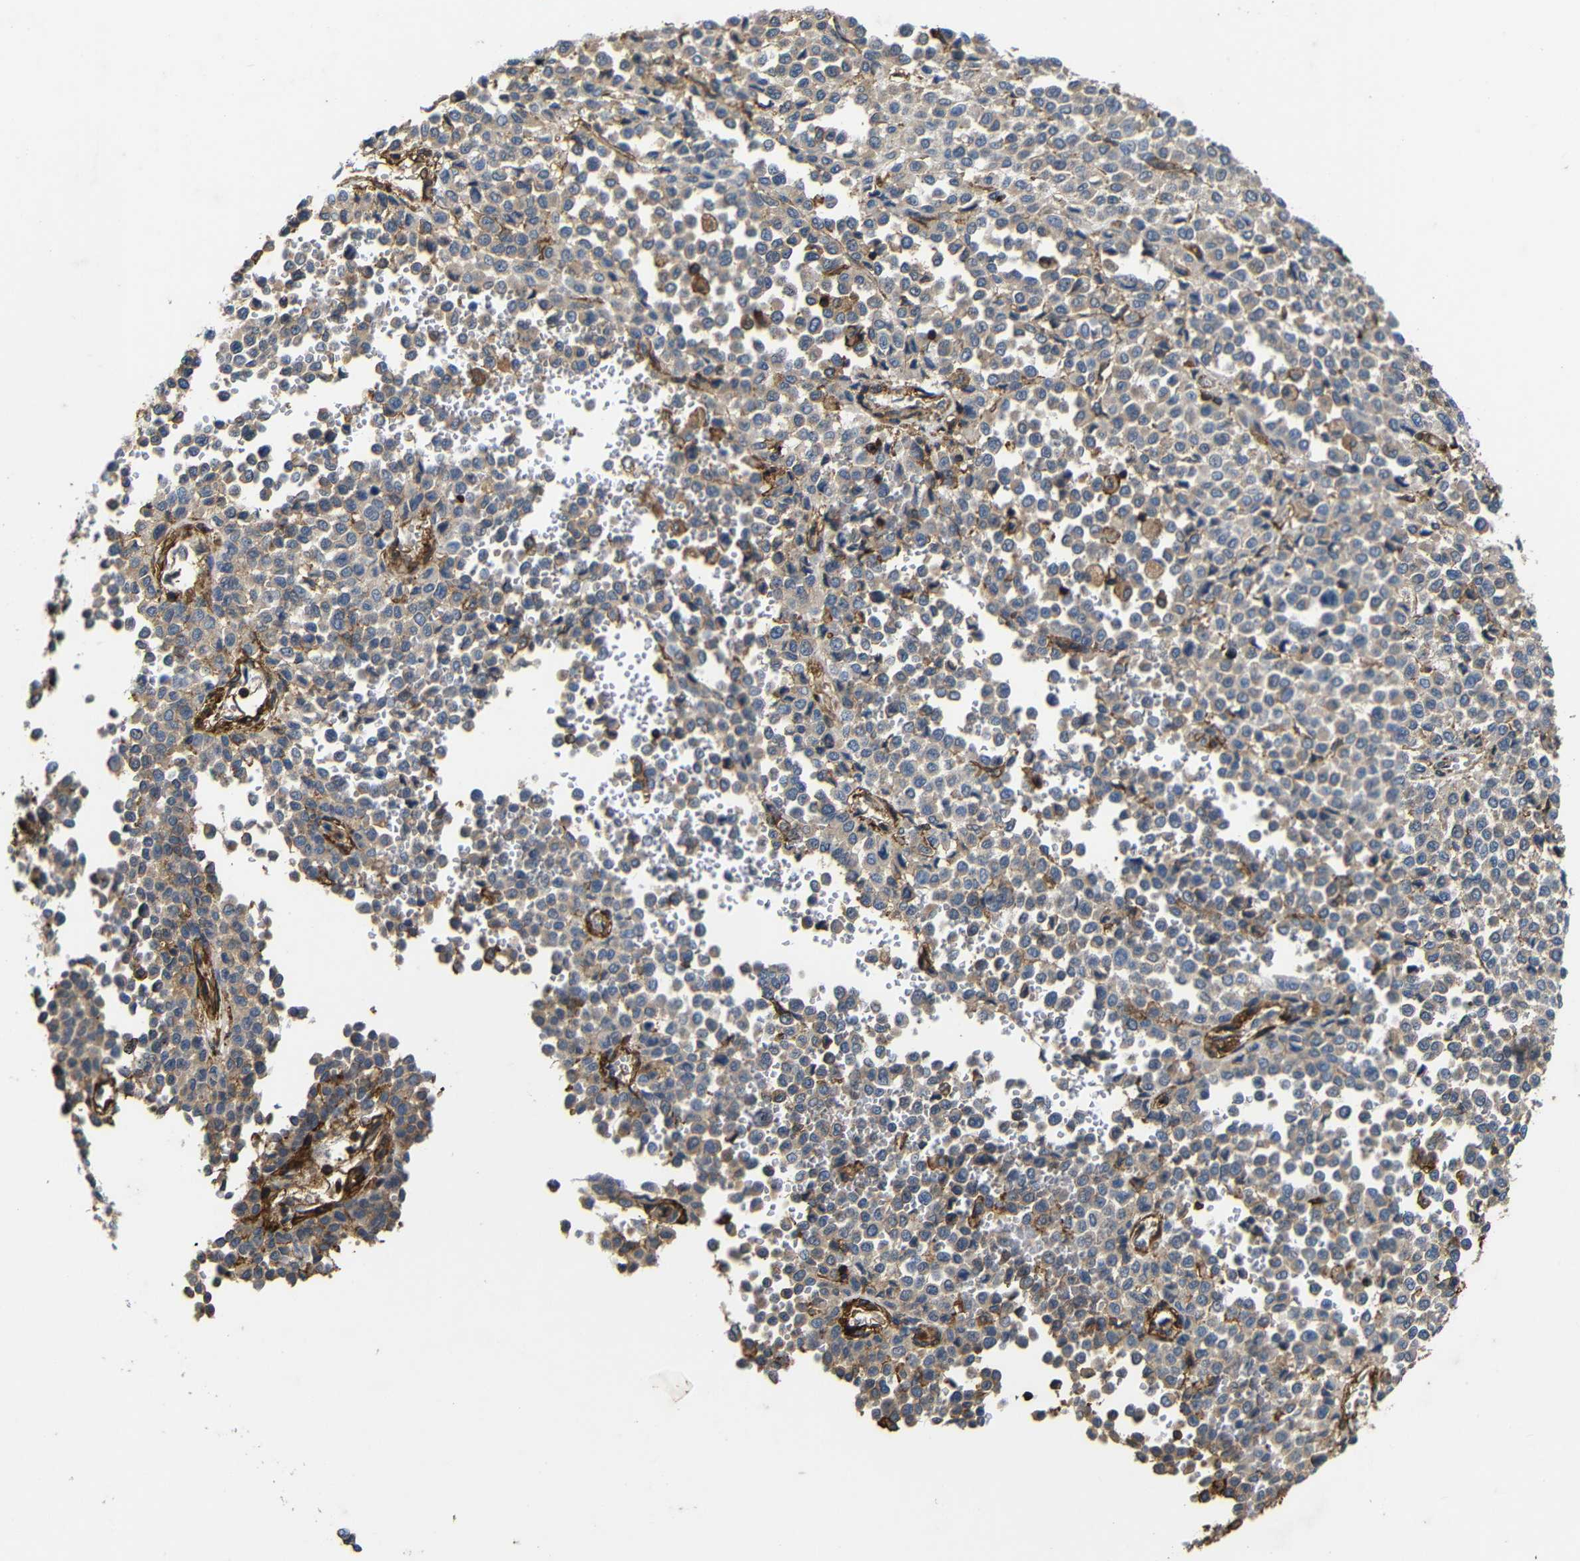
{"staining": {"intensity": "weak", "quantity": "<25%", "location": "cytoplasmic/membranous"}, "tissue": "melanoma", "cell_type": "Tumor cells", "image_type": "cancer", "snomed": [{"axis": "morphology", "description": "Malignant melanoma, Metastatic site"}, {"axis": "topography", "description": "Pancreas"}], "caption": "Malignant melanoma (metastatic site) was stained to show a protein in brown. There is no significant expression in tumor cells.", "gene": "PI4KA", "patient": {"sex": "female", "age": 30}}